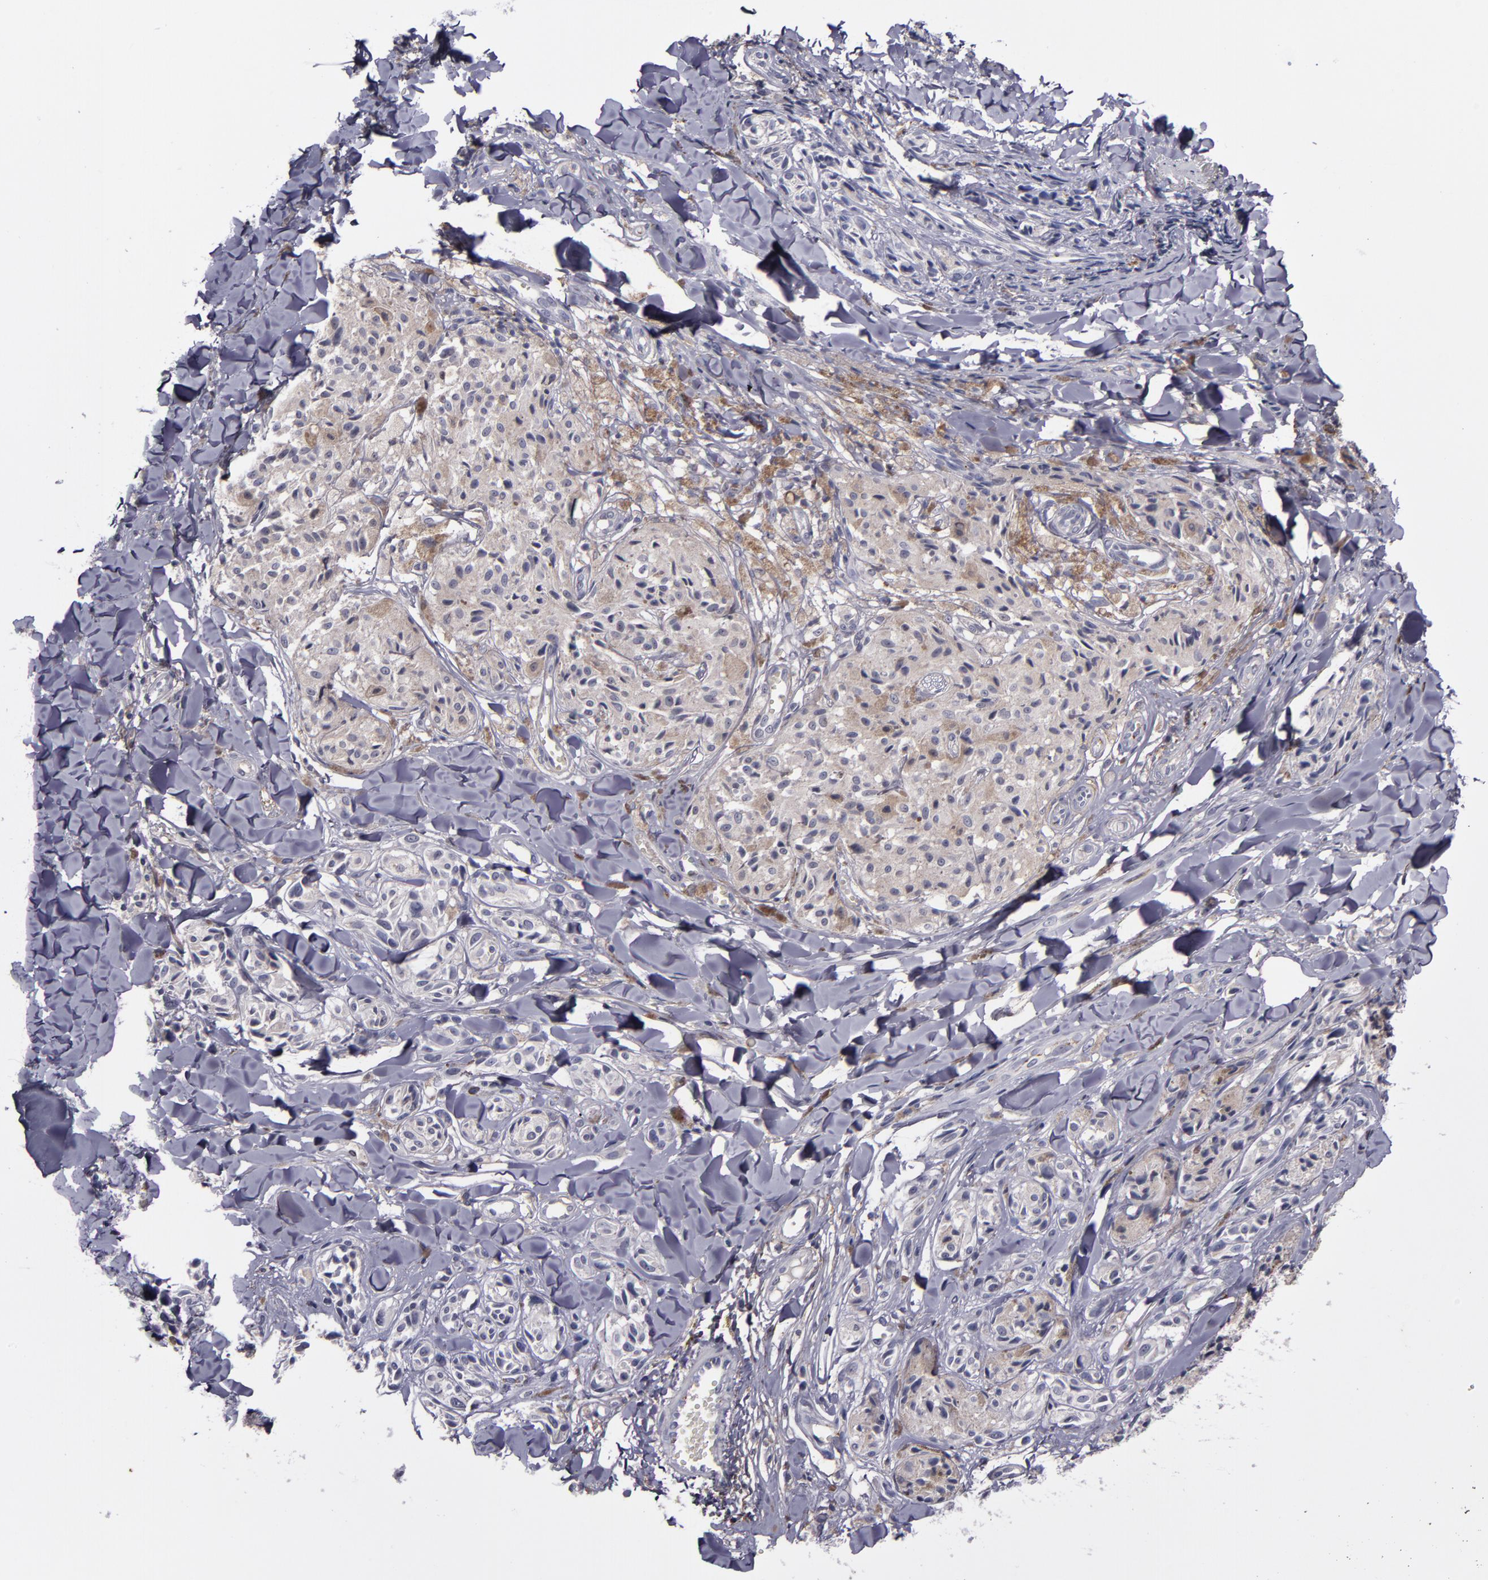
{"staining": {"intensity": "negative", "quantity": "none", "location": "none"}, "tissue": "melanoma", "cell_type": "Tumor cells", "image_type": "cancer", "snomed": [{"axis": "morphology", "description": "Malignant melanoma, Metastatic site"}, {"axis": "topography", "description": "Skin"}], "caption": "The micrograph reveals no staining of tumor cells in melanoma. The staining is performed using DAB (3,3'-diaminobenzidine) brown chromogen with nuclei counter-stained in using hematoxylin.", "gene": "MFGE8", "patient": {"sex": "female", "age": 66}}